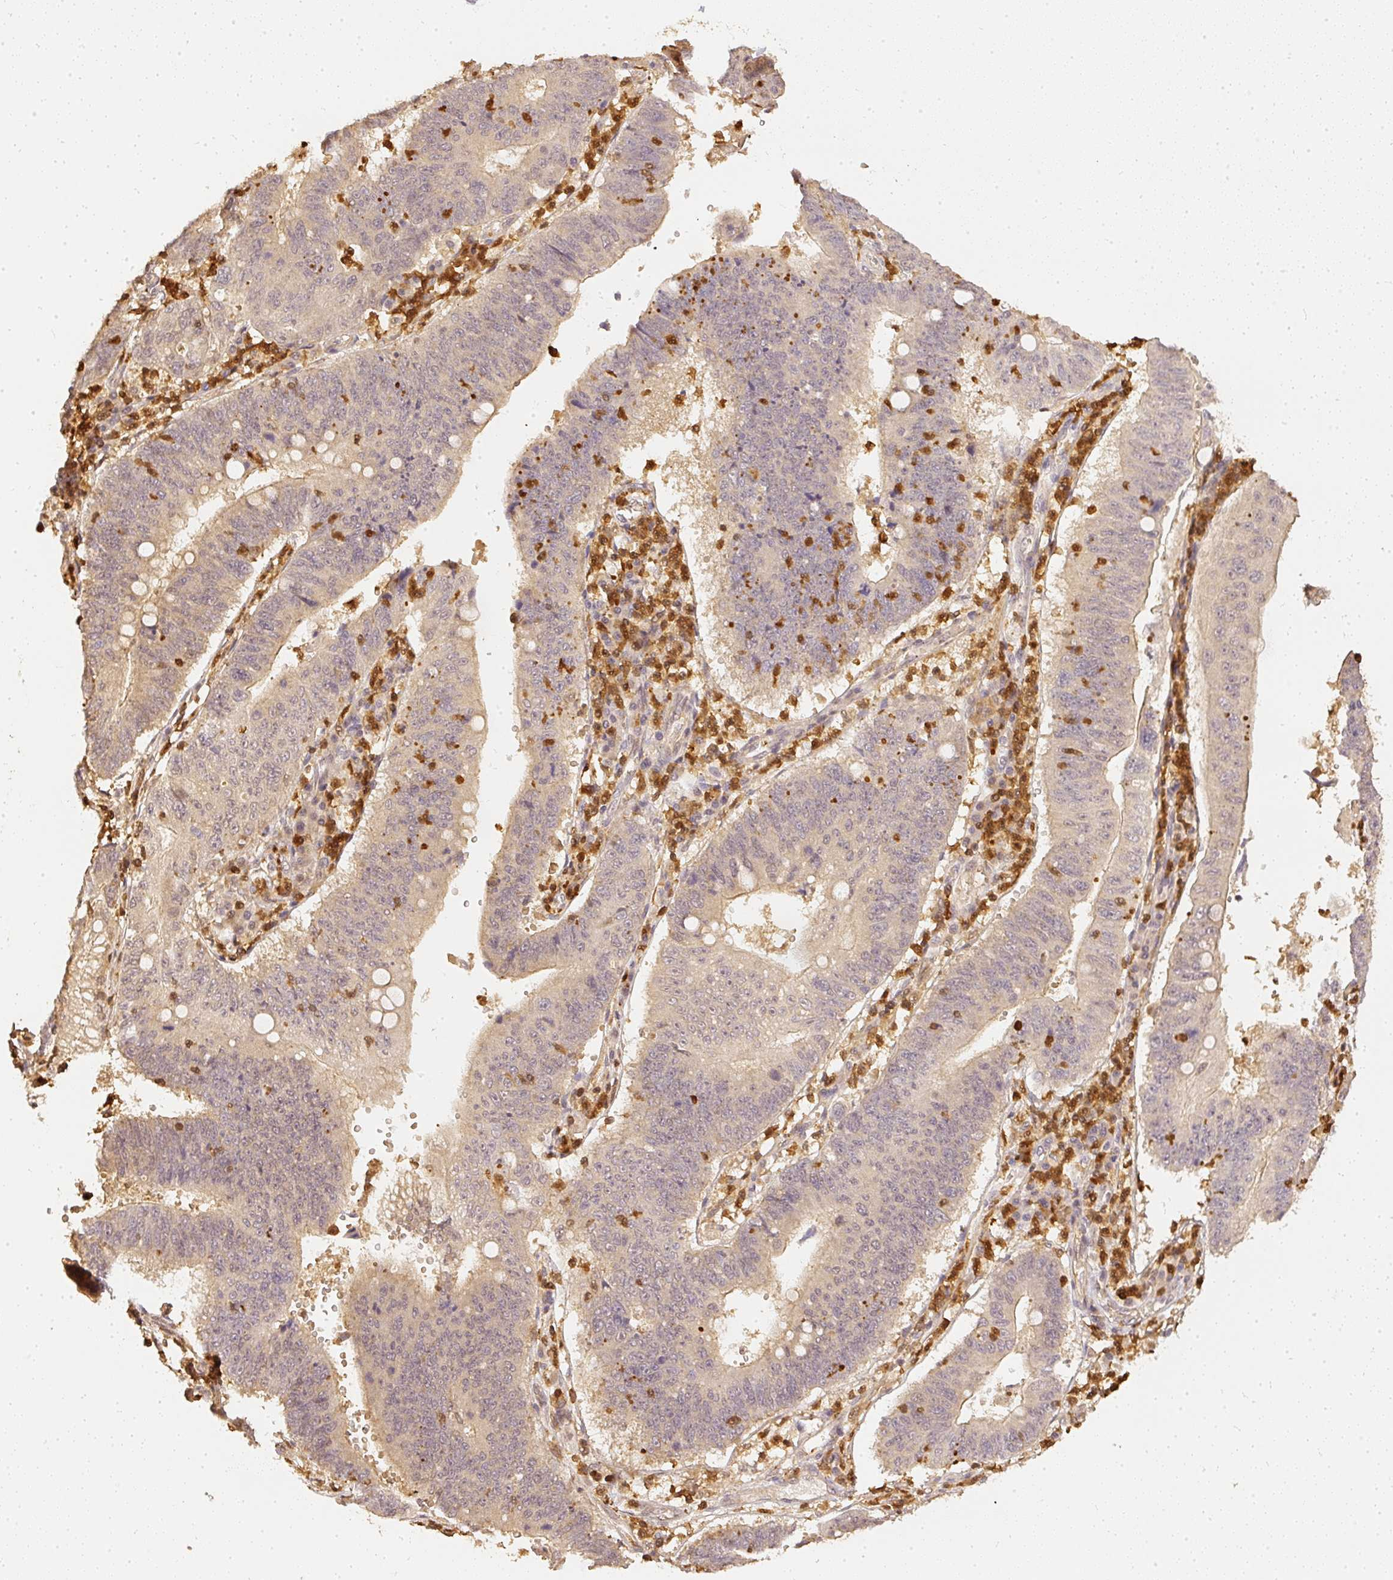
{"staining": {"intensity": "weak", "quantity": "<25%", "location": "cytoplasmic/membranous"}, "tissue": "stomach cancer", "cell_type": "Tumor cells", "image_type": "cancer", "snomed": [{"axis": "morphology", "description": "Adenocarcinoma, NOS"}, {"axis": "topography", "description": "Stomach"}], "caption": "Photomicrograph shows no significant protein staining in tumor cells of adenocarcinoma (stomach).", "gene": "PFN1", "patient": {"sex": "male", "age": 59}}